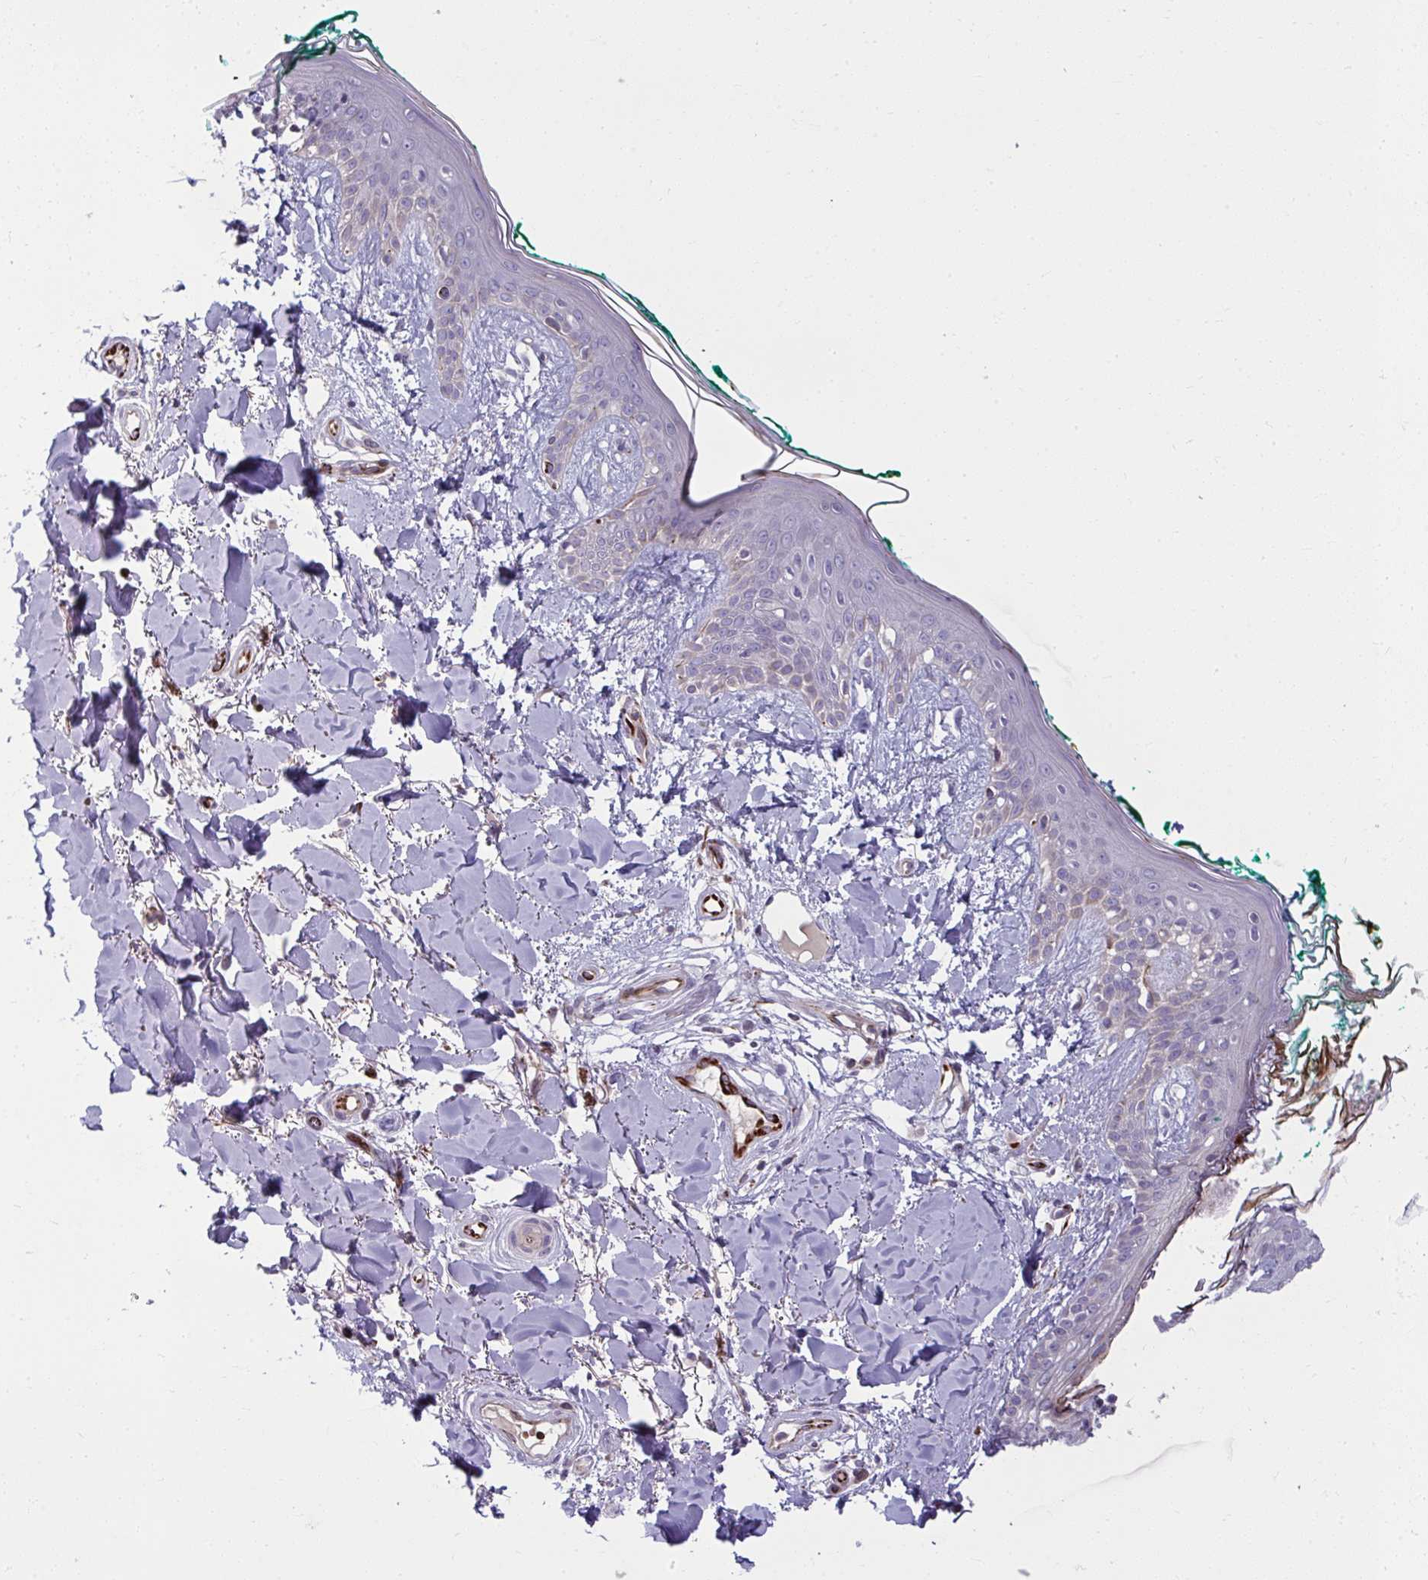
{"staining": {"intensity": "negative", "quantity": "none", "location": "none"}, "tissue": "skin", "cell_type": "Fibroblasts", "image_type": "normal", "snomed": [{"axis": "morphology", "description": "Normal tissue, NOS"}, {"axis": "topography", "description": "Skin"}], "caption": "This image is of benign skin stained with immunohistochemistry to label a protein in brown with the nuclei are counter-stained blue. There is no expression in fibroblasts.", "gene": "SLC14A1", "patient": {"sex": "female", "age": 34}}